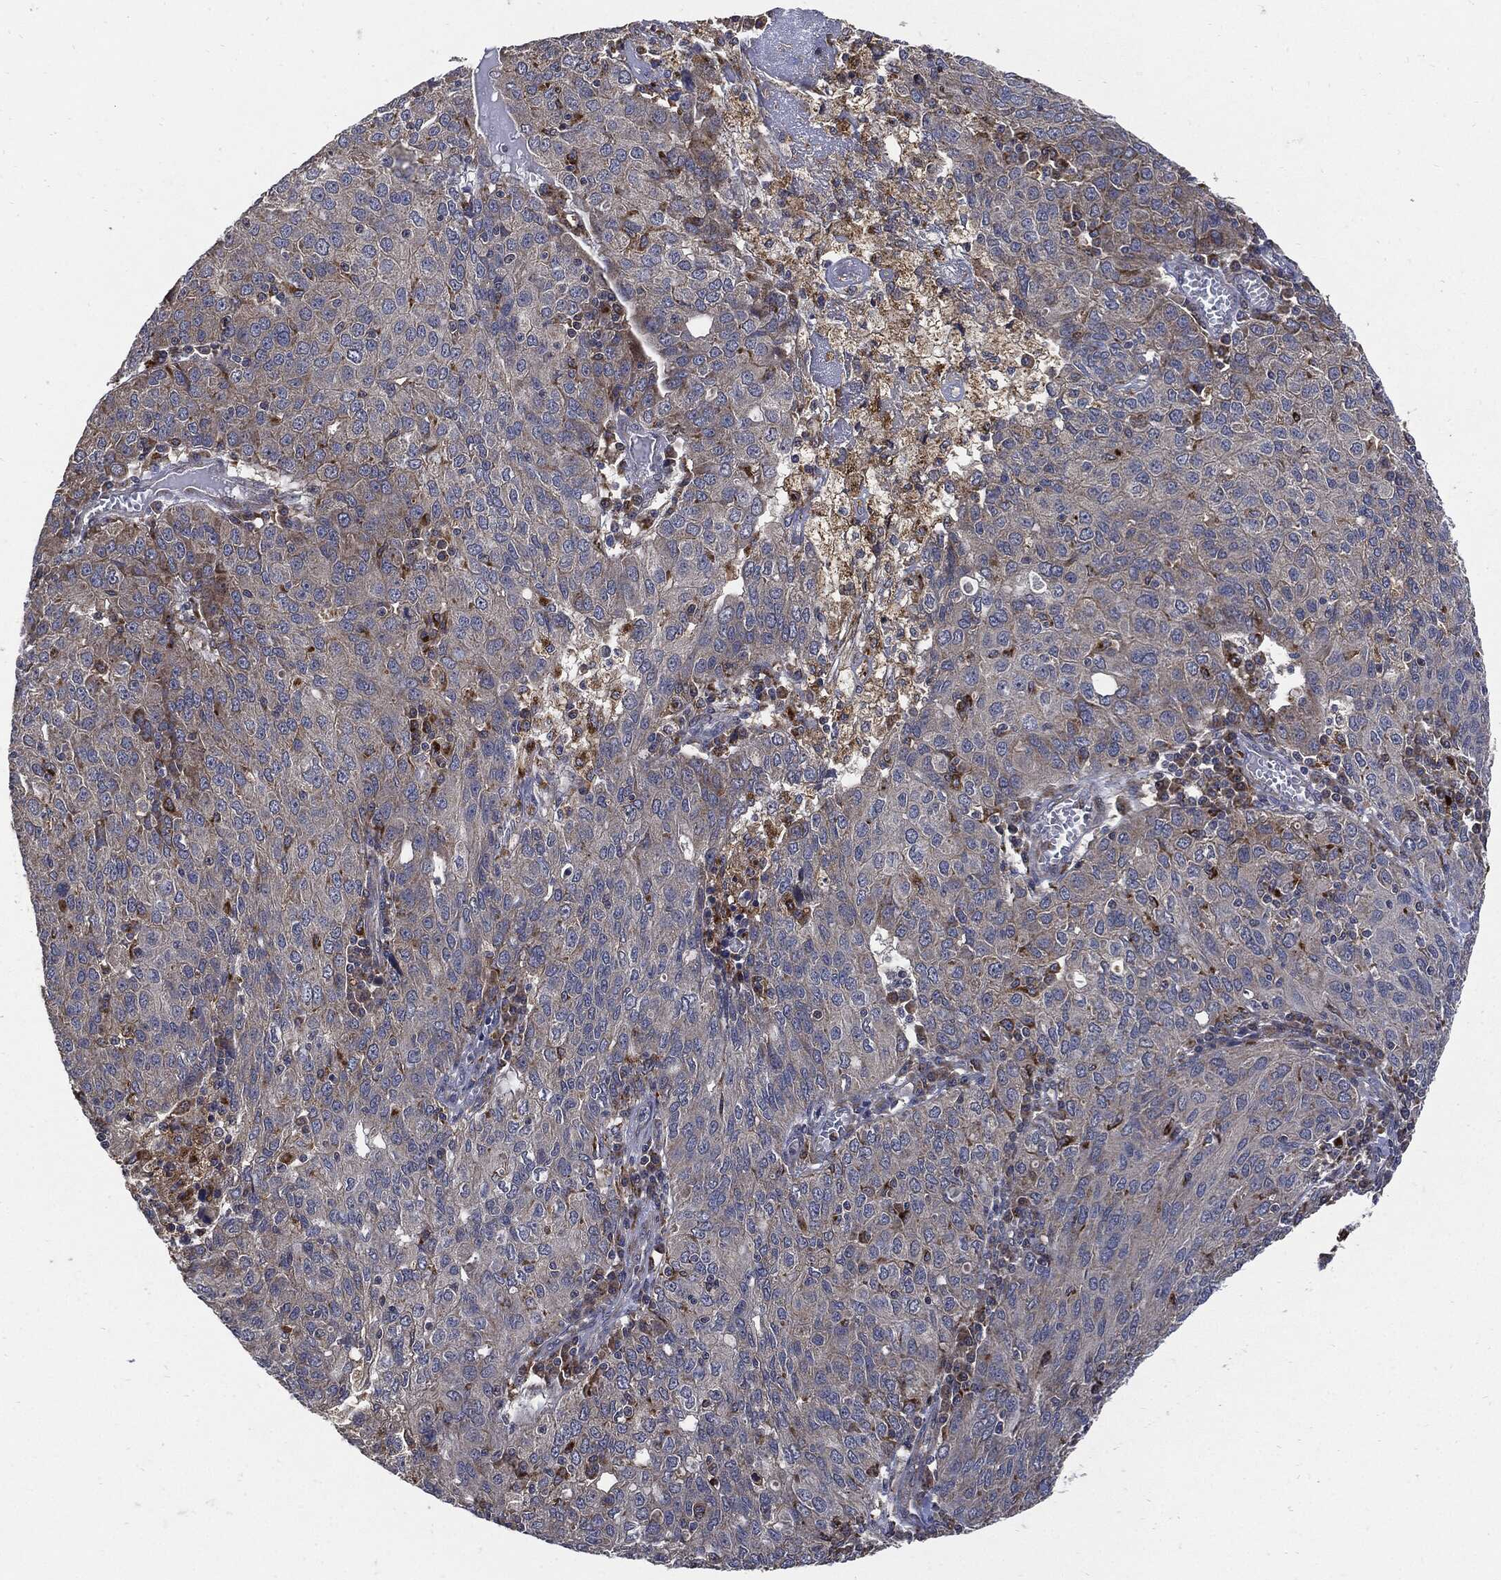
{"staining": {"intensity": "negative", "quantity": "none", "location": "none"}, "tissue": "ovarian cancer", "cell_type": "Tumor cells", "image_type": "cancer", "snomed": [{"axis": "morphology", "description": "Carcinoma, endometroid"}, {"axis": "topography", "description": "Ovary"}], "caption": "Micrograph shows no significant protein expression in tumor cells of ovarian cancer (endometroid carcinoma).", "gene": "SLC31A2", "patient": {"sex": "female", "age": 50}}